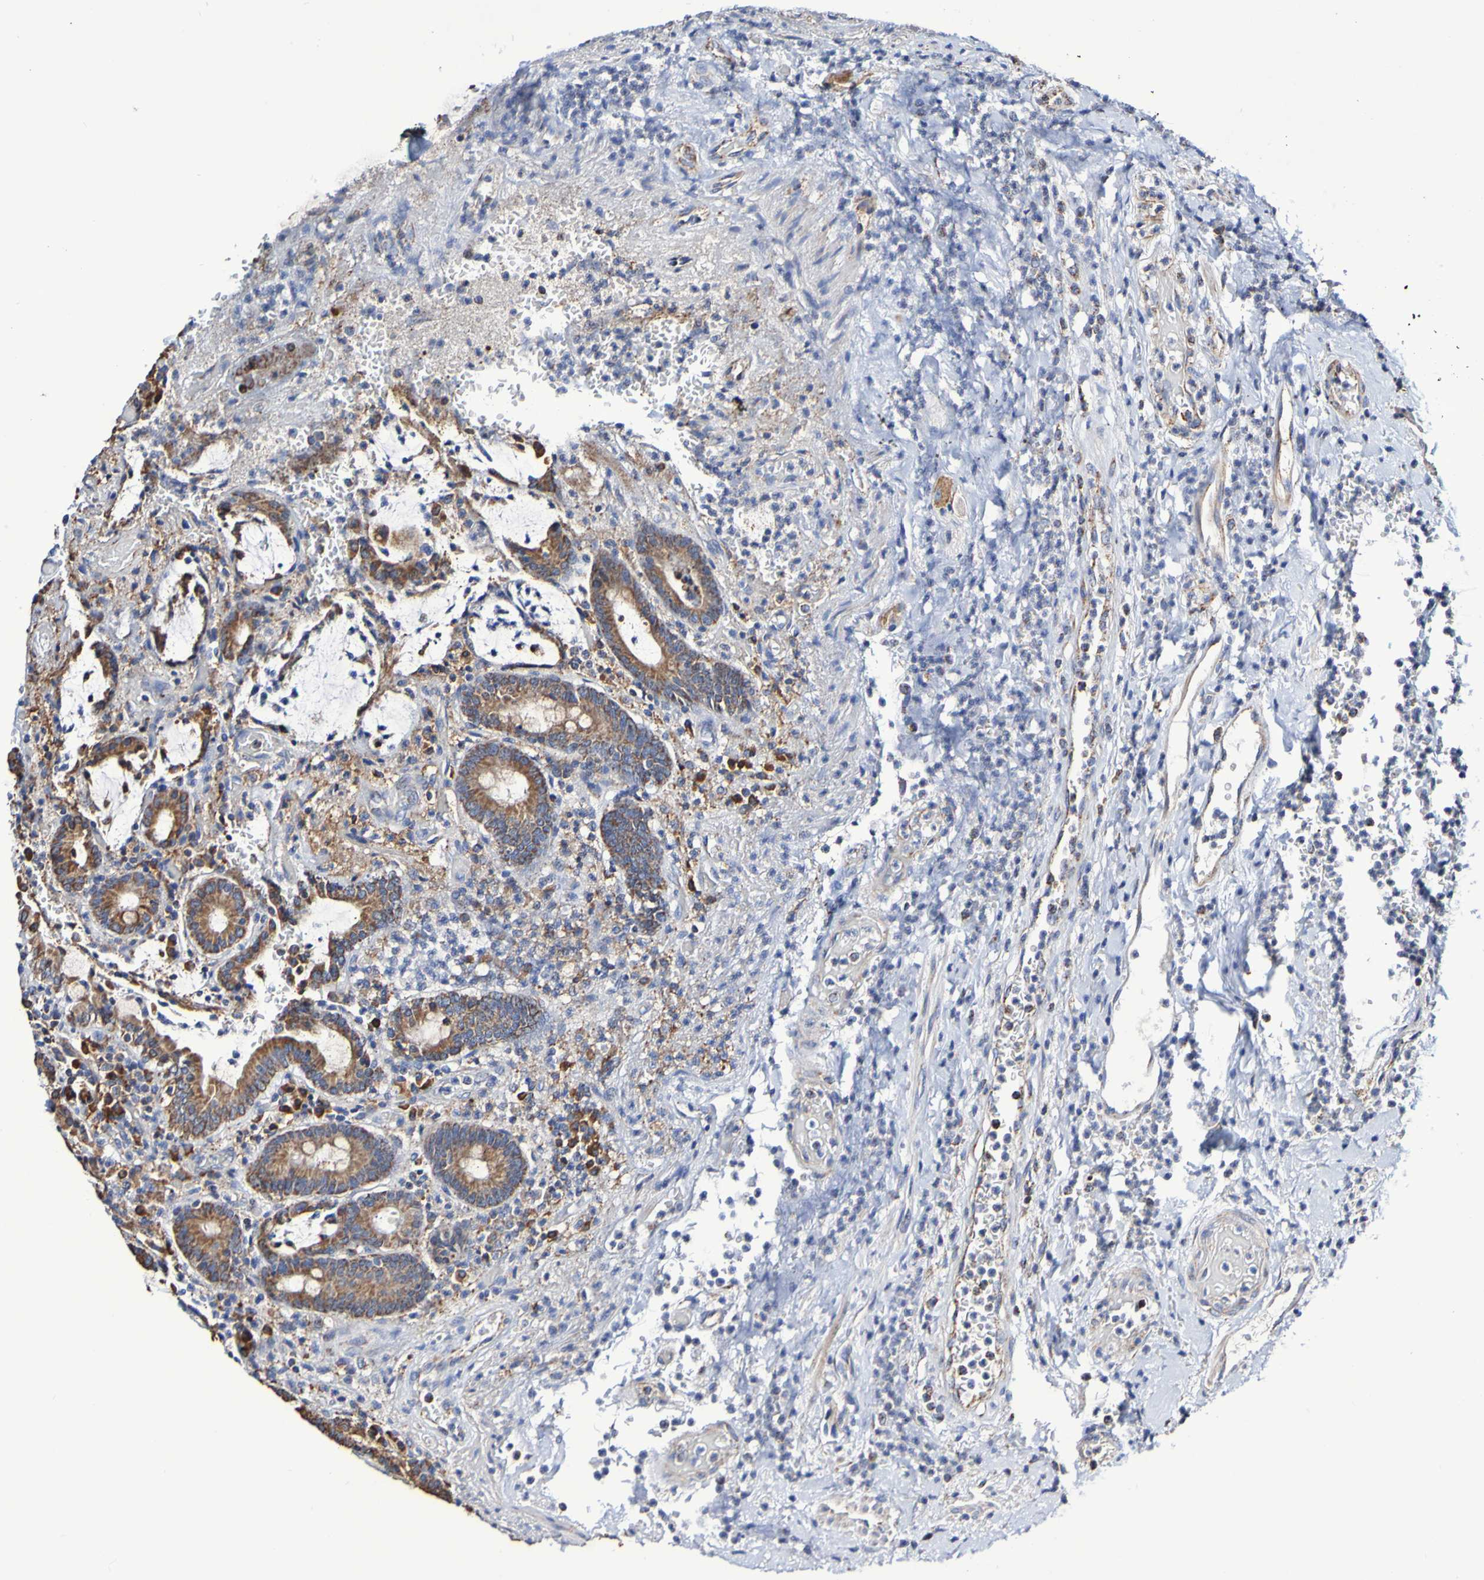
{"staining": {"intensity": "strong", "quantity": ">75%", "location": "cytoplasmic/membranous"}, "tissue": "stomach", "cell_type": "Glandular cells", "image_type": "normal", "snomed": [{"axis": "morphology", "description": "Normal tissue, NOS"}, {"axis": "topography", "description": "Stomach, upper"}], "caption": "Benign stomach exhibits strong cytoplasmic/membranous staining in about >75% of glandular cells, visualized by immunohistochemistry. The staining is performed using DAB (3,3'-diaminobenzidine) brown chromogen to label protein expression. The nuclei are counter-stained blue using hematoxylin.", "gene": "IL18R1", "patient": {"sex": "male", "age": 68}}